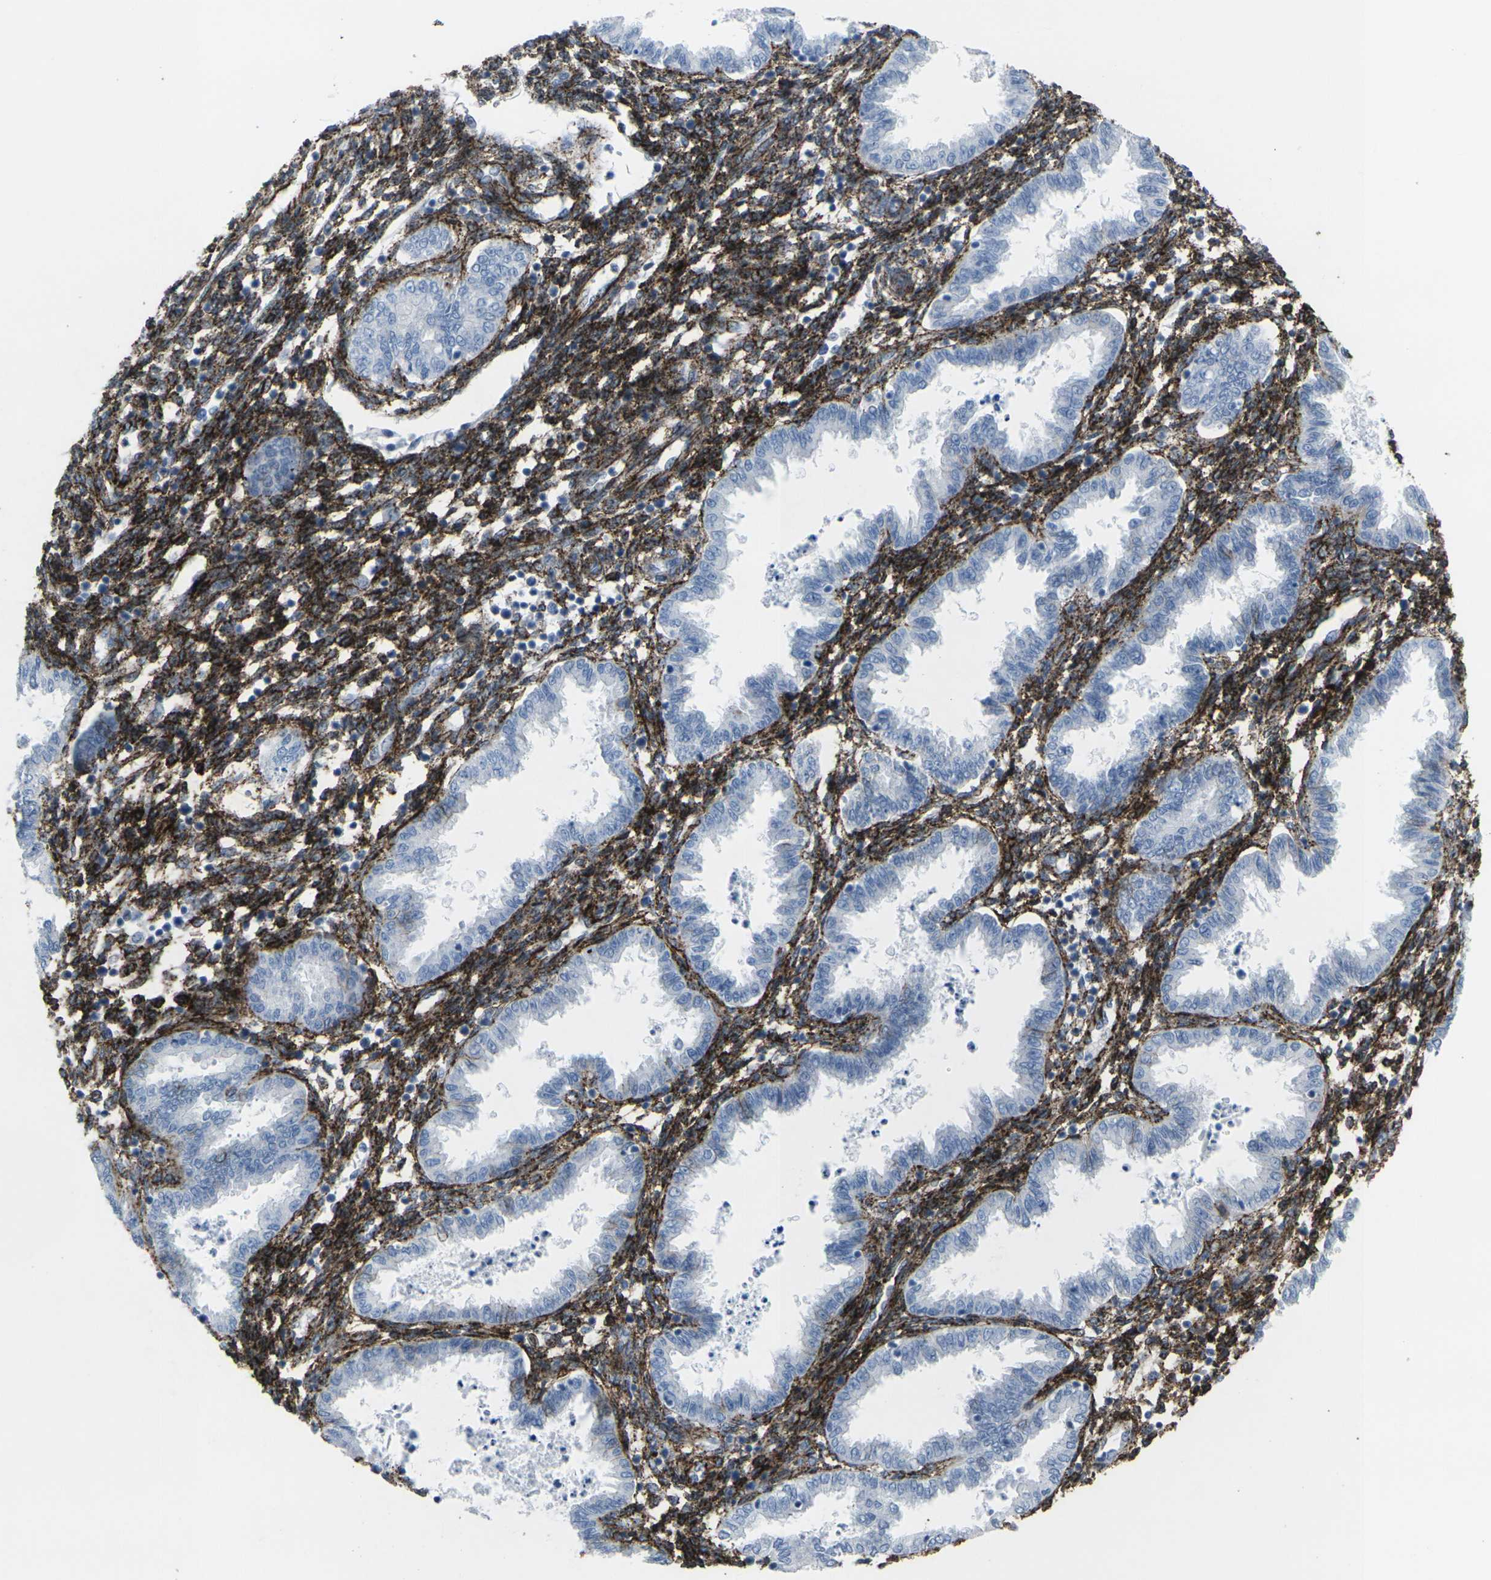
{"staining": {"intensity": "strong", "quantity": ">75%", "location": "cytoplasmic/membranous"}, "tissue": "endometrium", "cell_type": "Cells in endometrial stroma", "image_type": "normal", "snomed": [{"axis": "morphology", "description": "Normal tissue, NOS"}, {"axis": "topography", "description": "Endometrium"}], "caption": "IHC image of benign human endometrium stained for a protein (brown), which demonstrates high levels of strong cytoplasmic/membranous positivity in approximately >75% of cells in endometrial stroma.", "gene": "CDH11", "patient": {"sex": "female", "age": 33}}